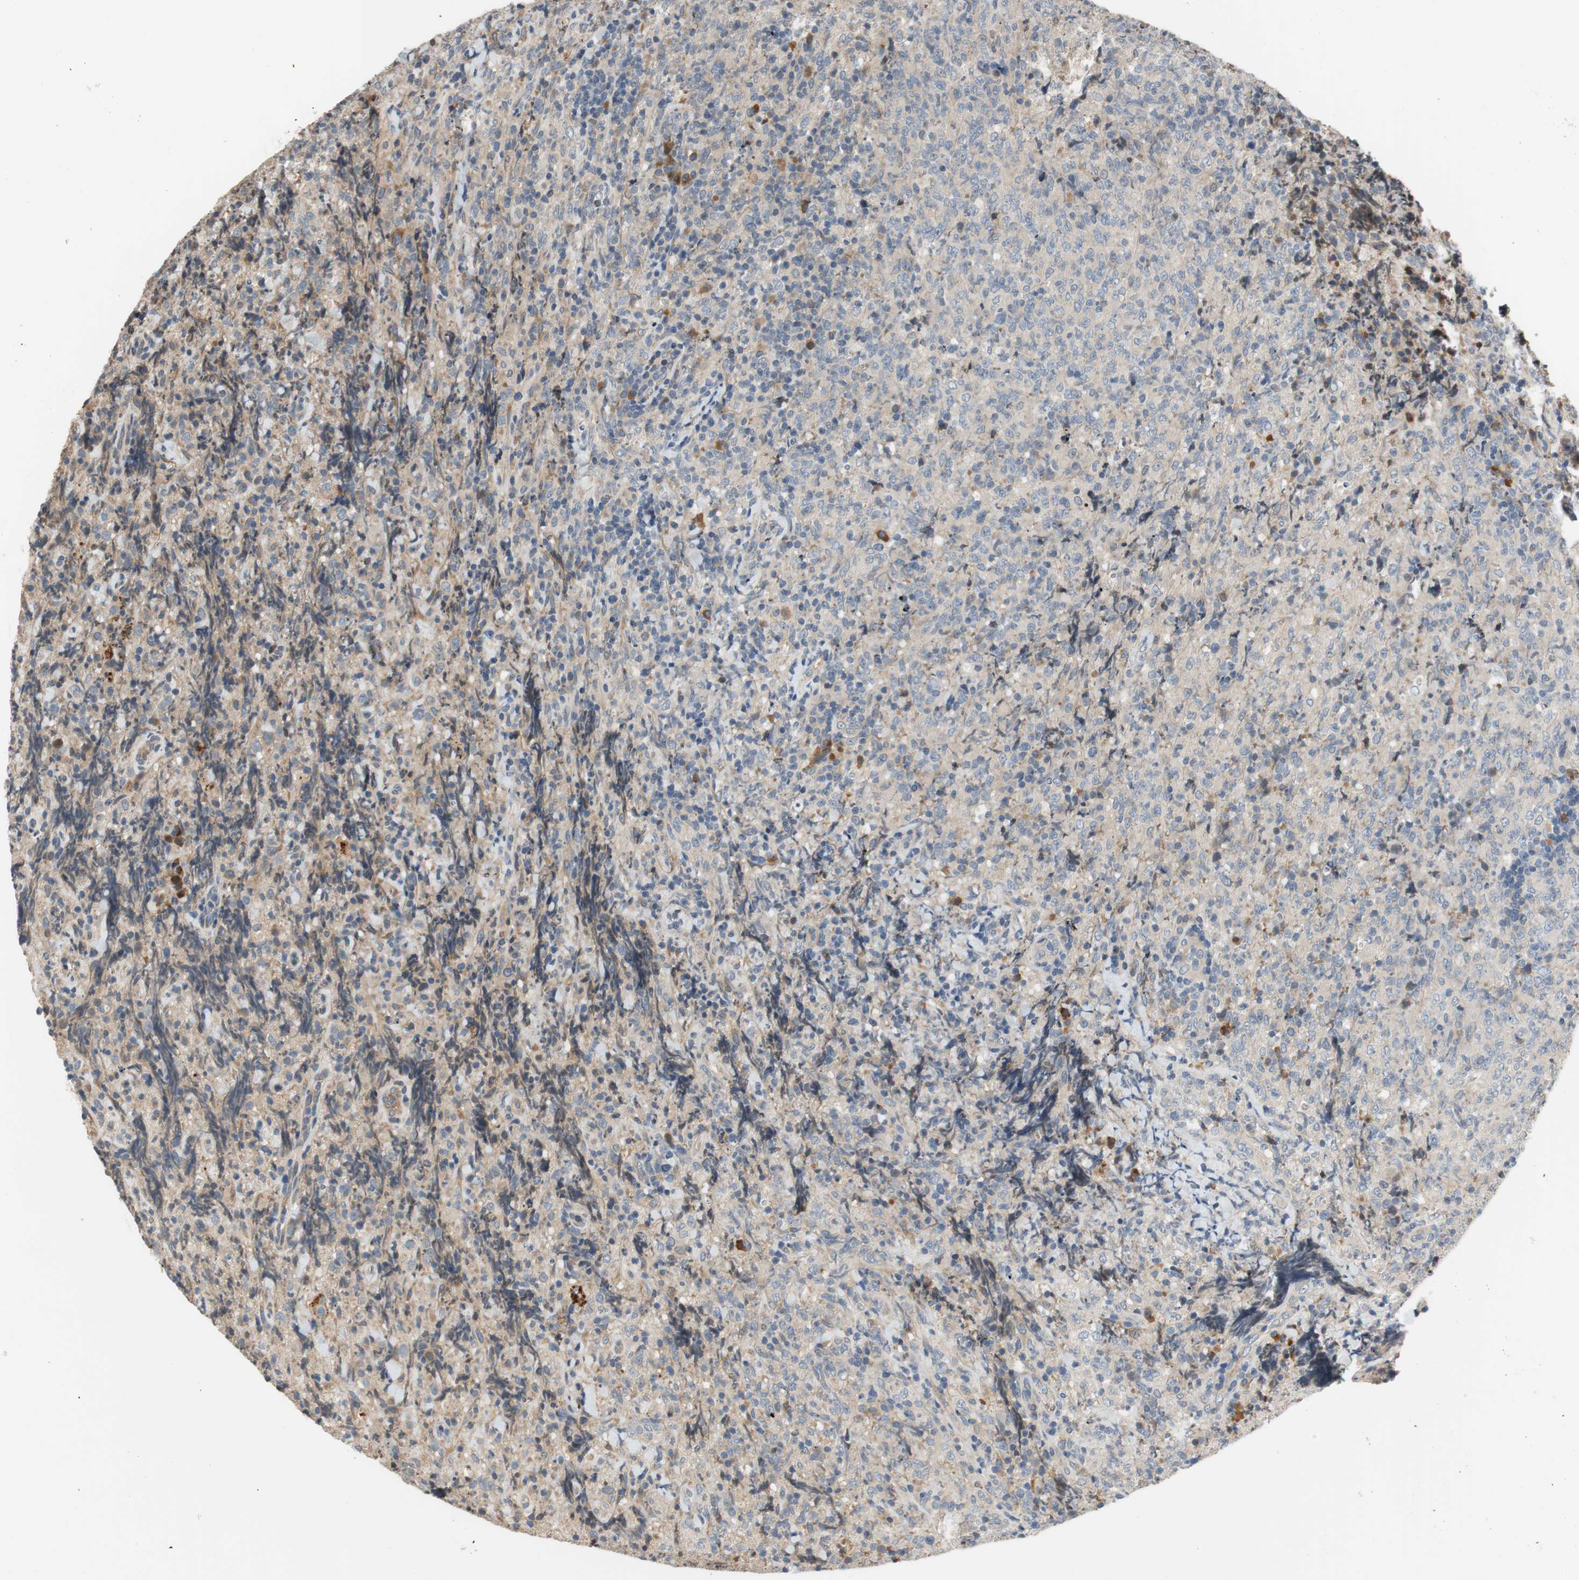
{"staining": {"intensity": "negative", "quantity": "none", "location": "none"}, "tissue": "lymphoma", "cell_type": "Tumor cells", "image_type": "cancer", "snomed": [{"axis": "morphology", "description": "Malignant lymphoma, non-Hodgkin's type, High grade"}, {"axis": "topography", "description": "Tonsil"}], "caption": "This is an immunohistochemistry (IHC) histopathology image of human lymphoma. There is no positivity in tumor cells.", "gene": "C4A", "patient": {"sex": "female", "age": 36}}